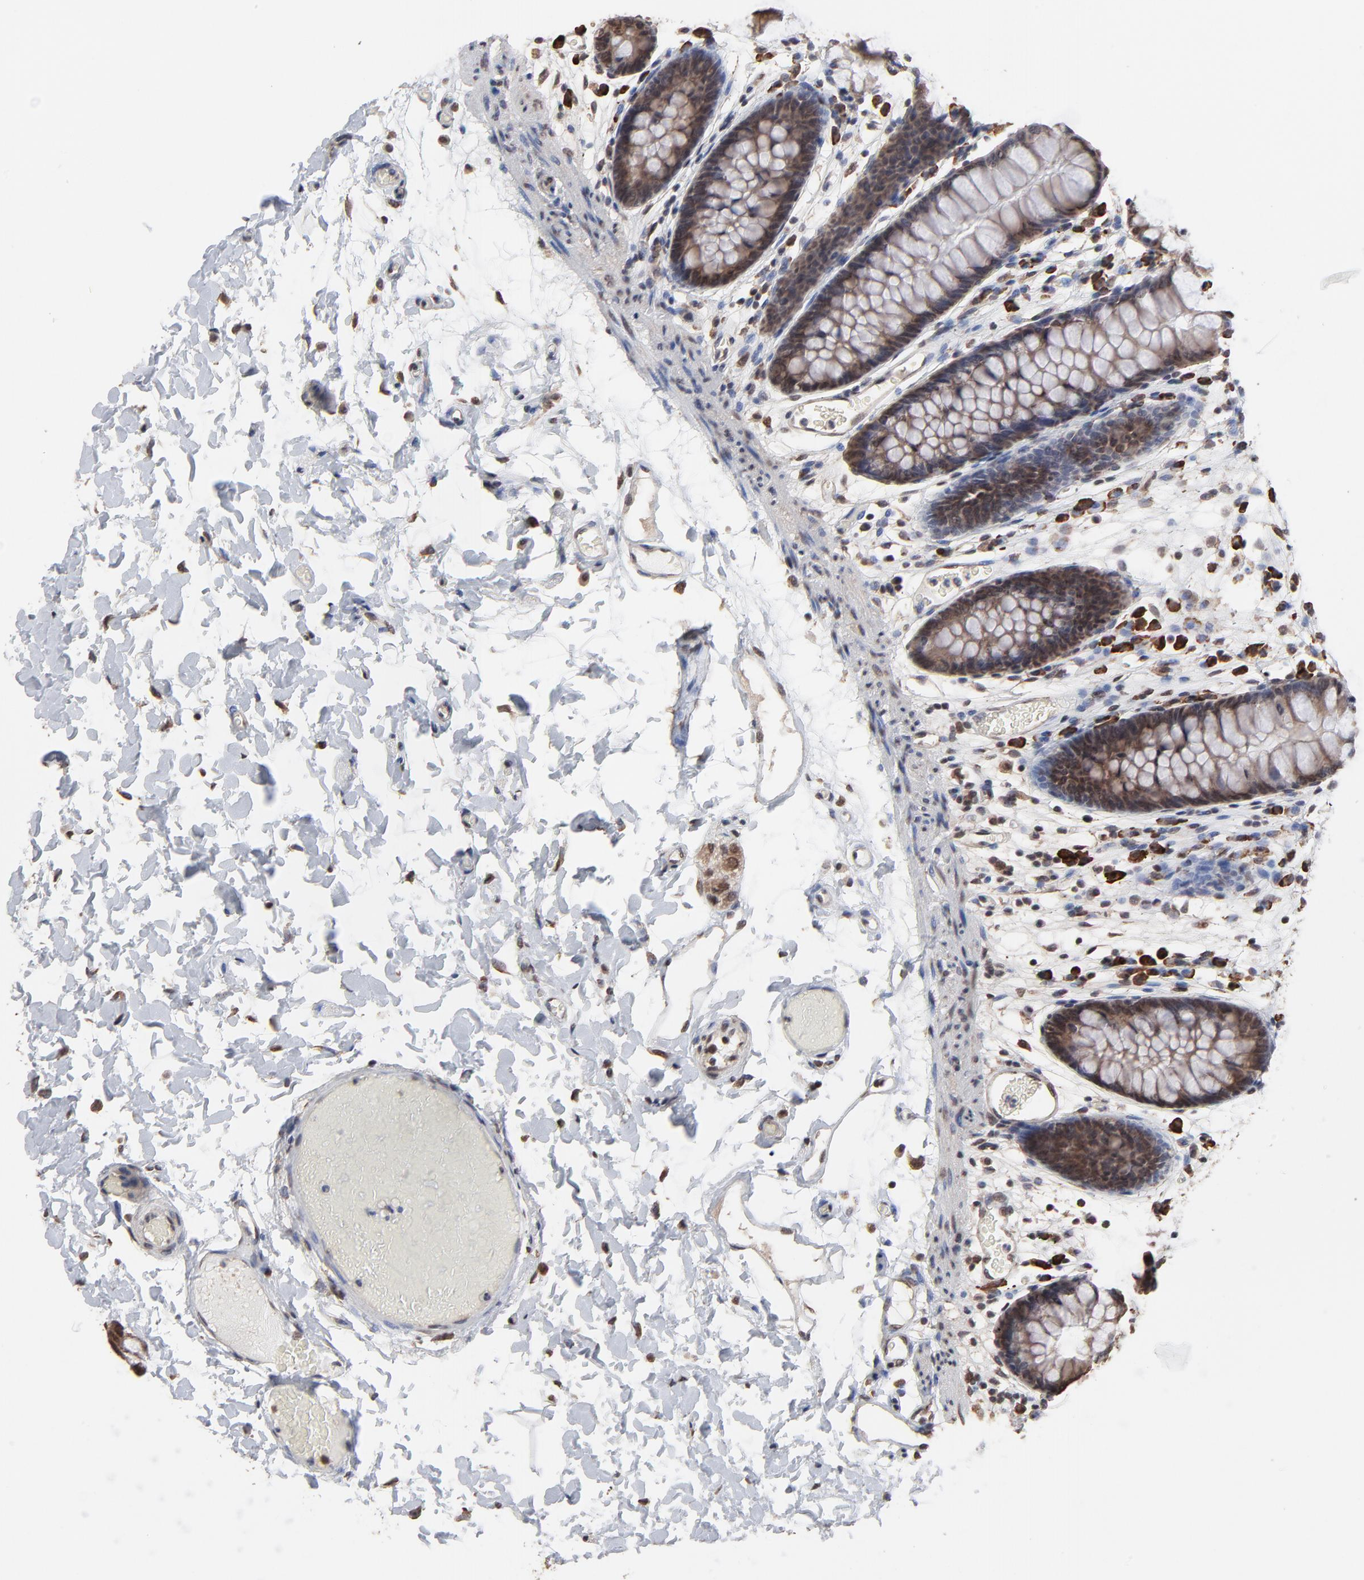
{"staining": {"intensity": "negative", "quantity": "none", "location": "none"}, "tissue": "colon", "cell_type": "Endothelial cells", "image_type": "normal", "snomed": [{"axis": "morphology", "description": "Normal tissue, NOS"}, {"axis": "topography", "description": "Smooth muscle"}, {"axis": "topography", "description": "Colon"}], "caption": "There is no significant expression in endothelial cells of colon. Brightfield microscopy of immunohistochemistry (IHC) stained with DAB (brown) and hematoxylin (blue), captured at high magnification.", "gene": "CHM", "patient": {"sex": "male", "age": 67}}